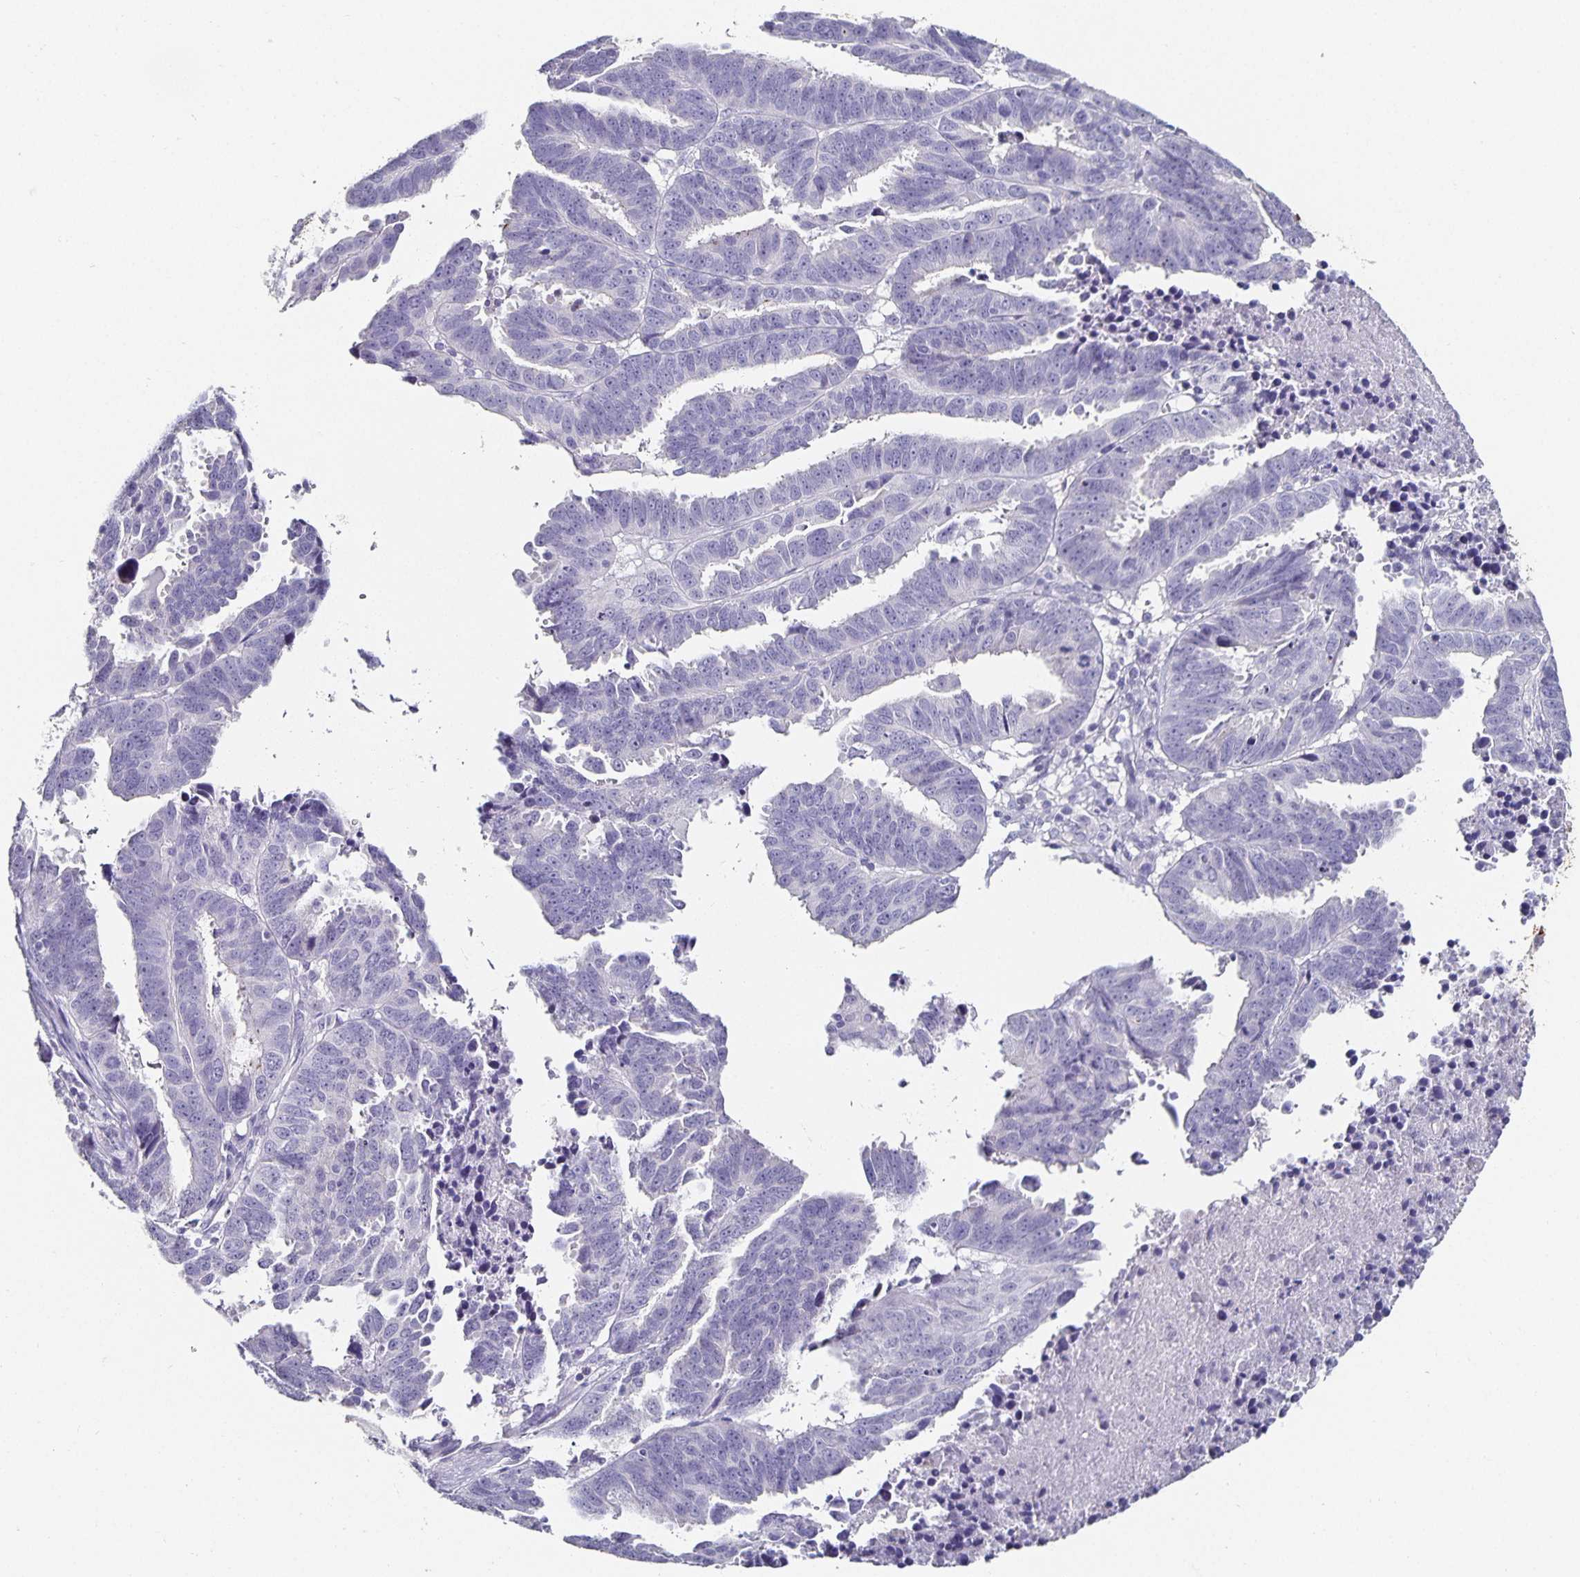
{"staining": {"intensity": "negative", "quantity": "none", "location": "none"}, "tissue": "ovarian cancer", "cell_type": "Tumor cells", "image_type": "cancer", "snomed": [{"axis": "morphology", "description": "Carcinoma, endometroid"}, {"axis": "morphology", "description": "Cystadenocarcinoma, serous, NOS"}, {"axis": "topography", "description": "Ovary"}], "caption": "This is a photomicrograph of immunohistochemistry (IHC) staining of ovarian cancer, which shows no expression in tumor cells.", "gene": "CHGA", "patient": {"sex": "female", "age": 45}}